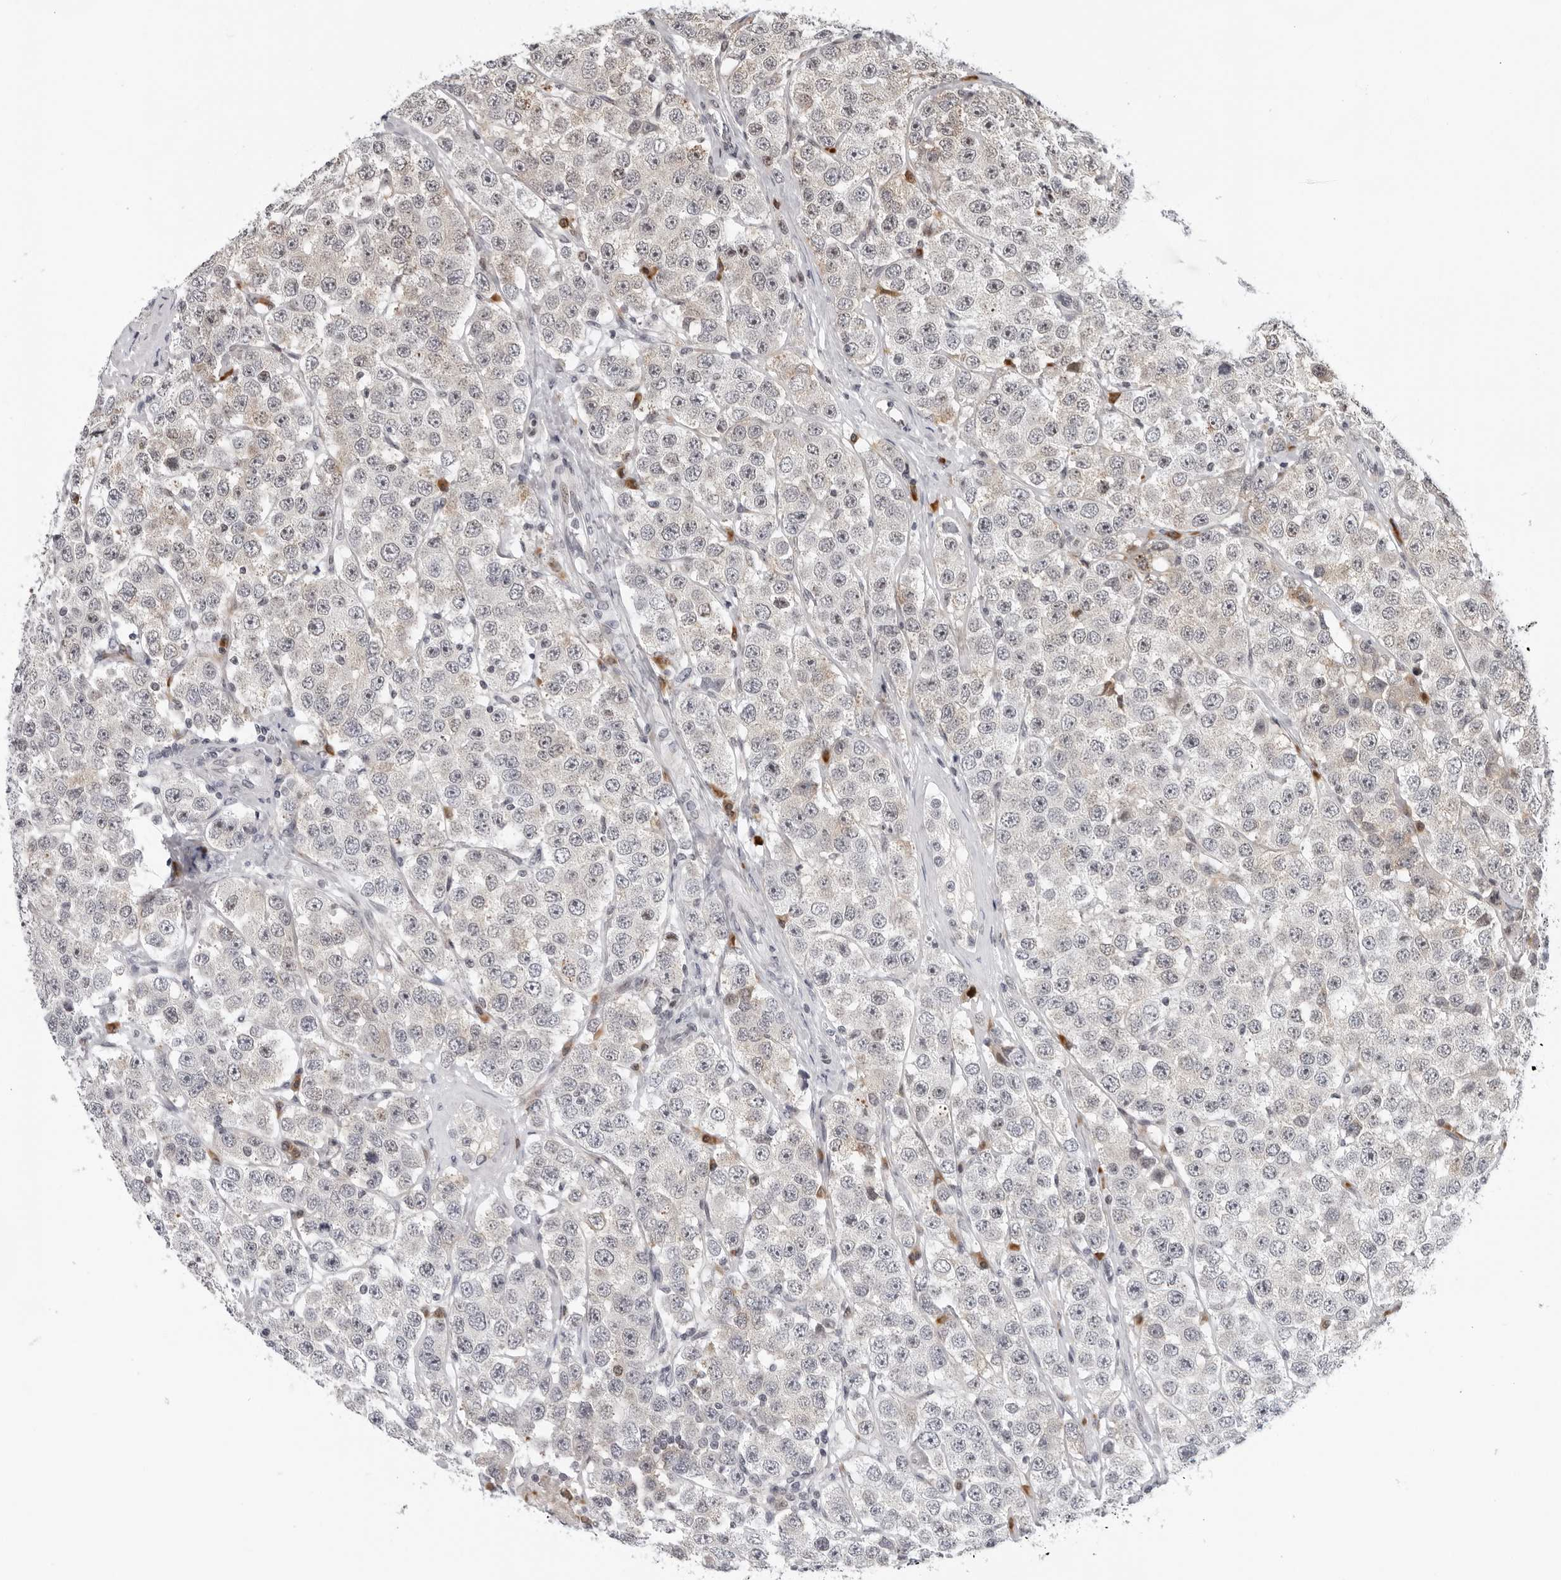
{"staining": {"intensity": "weak", "quantity": "<25%", "location": "cytoplasmic/membranous"}, "tissue": "testis cancer", "cell_type": "Tumor cells", "image_type": "cancer", "snomed": [{"axis": "morphology", "description": "Seminoma, NOS"}, {"axis": "topography", "description": "Testis"}], "caption": "A high-resolution image shows immunohistochemistry staining of testis seminoma, which displays no significant positivity in tumor cells. (Immunohistochemistry, brightfield microscopy, high magnification).", "gene": "PIP4K2C", "patient": {"sex": "male", "age": 28}}